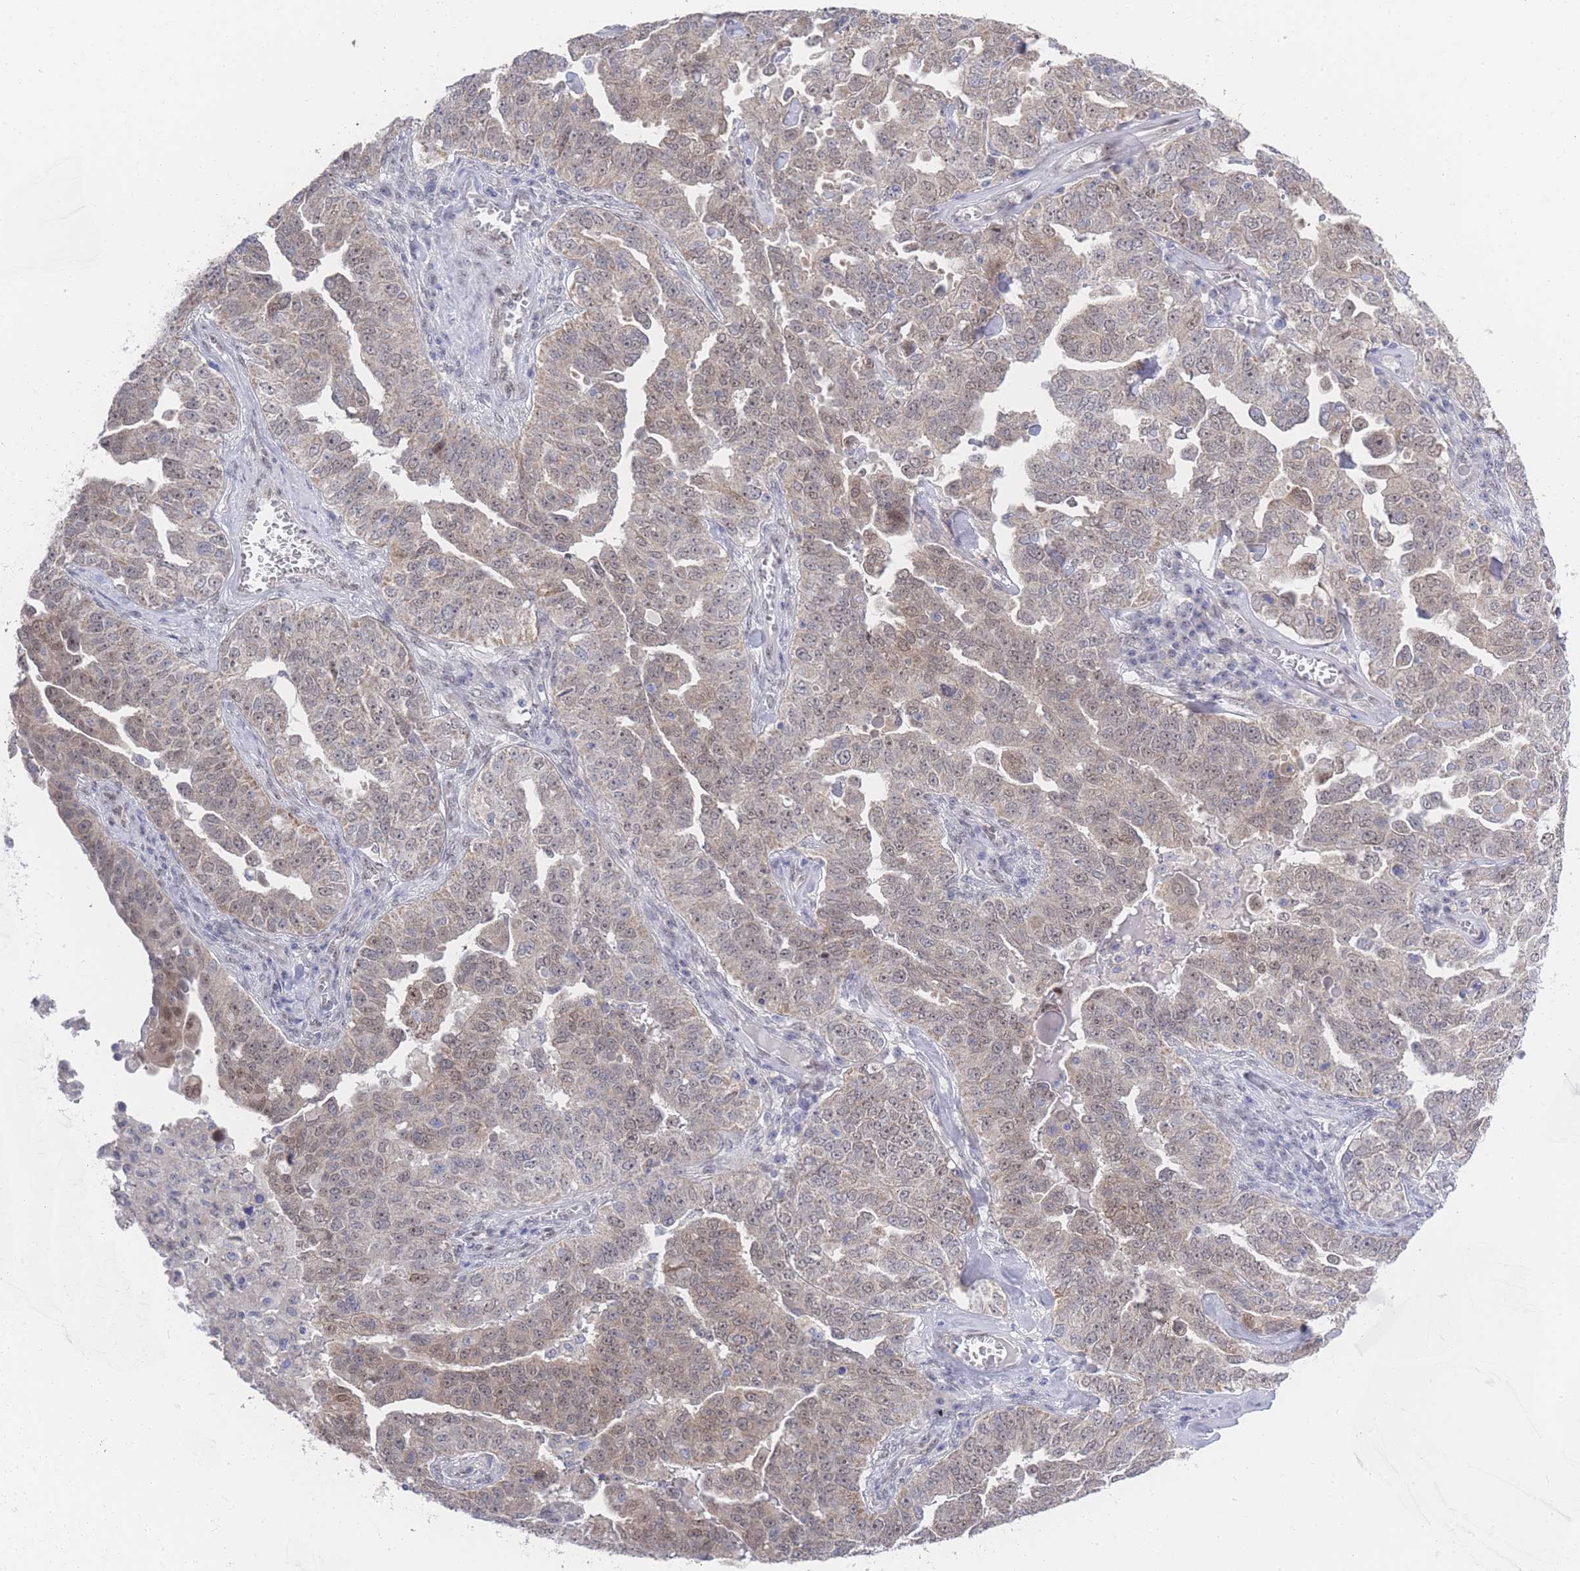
{"staining": {"intensity": "weak", "quantity": ">75%", "location": "cytoplasmic/membranous,nuclear"}, "tissue": "ovarian cancer", "cell_type": "Tumor cells", "image_type": "cancer", "snomed": [{"axis": "morphology", "description": "Carcinoma, endometroid"}, {"axis": "topography", "description": "Ovary"}], "caption": "Immunohistochemistry (IHC) staining of ovarian cancer (endometroid carcinoma), which demonstrates low levels of weak cytoplasmic/membranous and nuclear staining in approximately >75% of tumor cells indicating weak cytoplasmic/membranous and nuclear protein staining. The staining was performed using DAB (brown) for protein detection and nuclei were counterstained in hematoxylin (blue).", "gene": "ZNF142", "patient": {"sex": "female", "age": 62}}